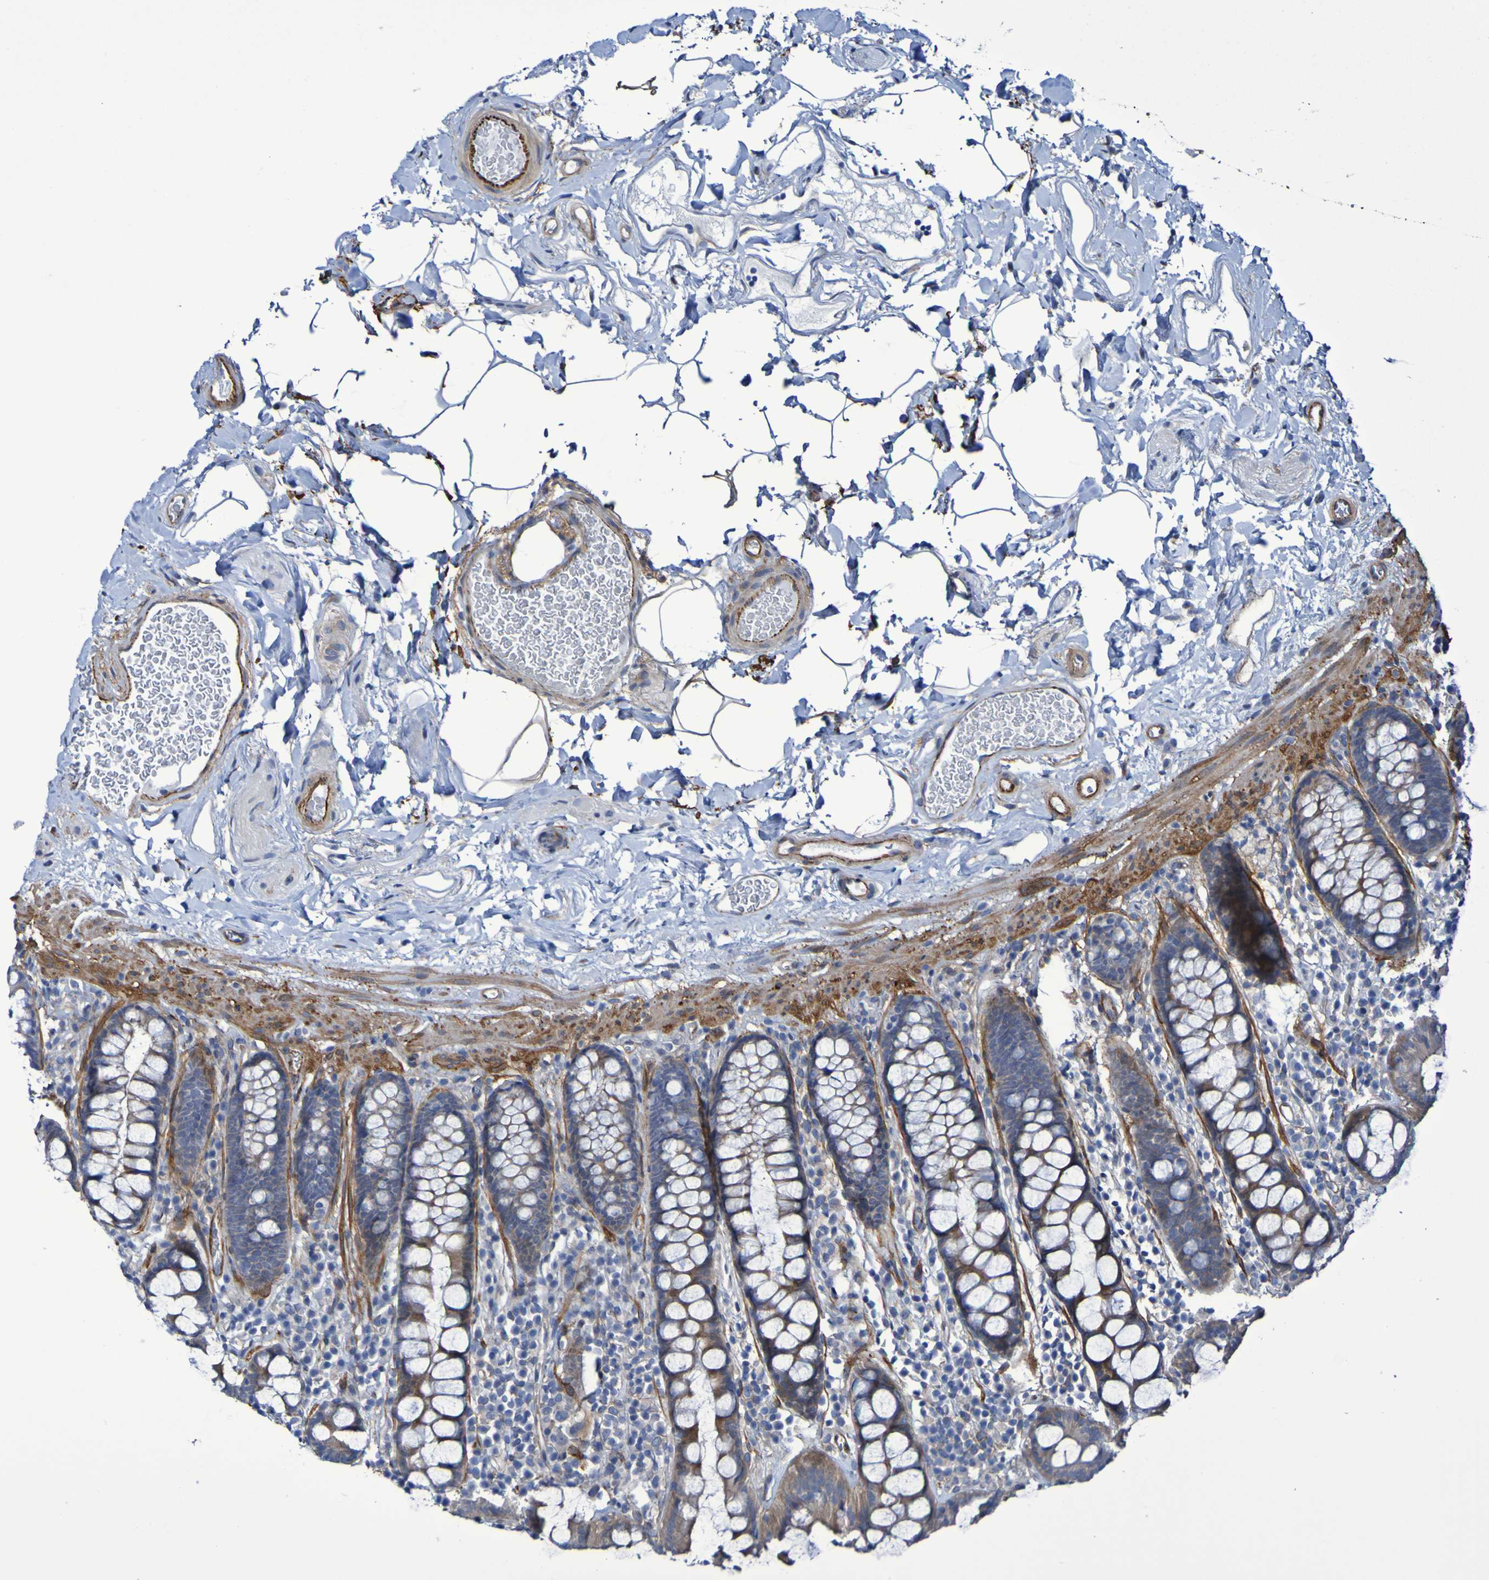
{"staining": {"intensity": "moderate", "quantity": ">75%", "location": "cytoplasmic/membranous"}, "tissue": "colon", "cell_type": "Endothelial cells", "image_type": "normal", "snomed": [{"axis": "morphology", "description": "Normal tissue, NOS"}, {"axis": "topography", "description": "Colon"}], "caption": "This is an image of IHC staining of benign colon, which shows moderate expression in the cytoplasmic/membranous of endothelial cells.", "gene": "LPP", "patient": {"sex": "female", "age": 80}}